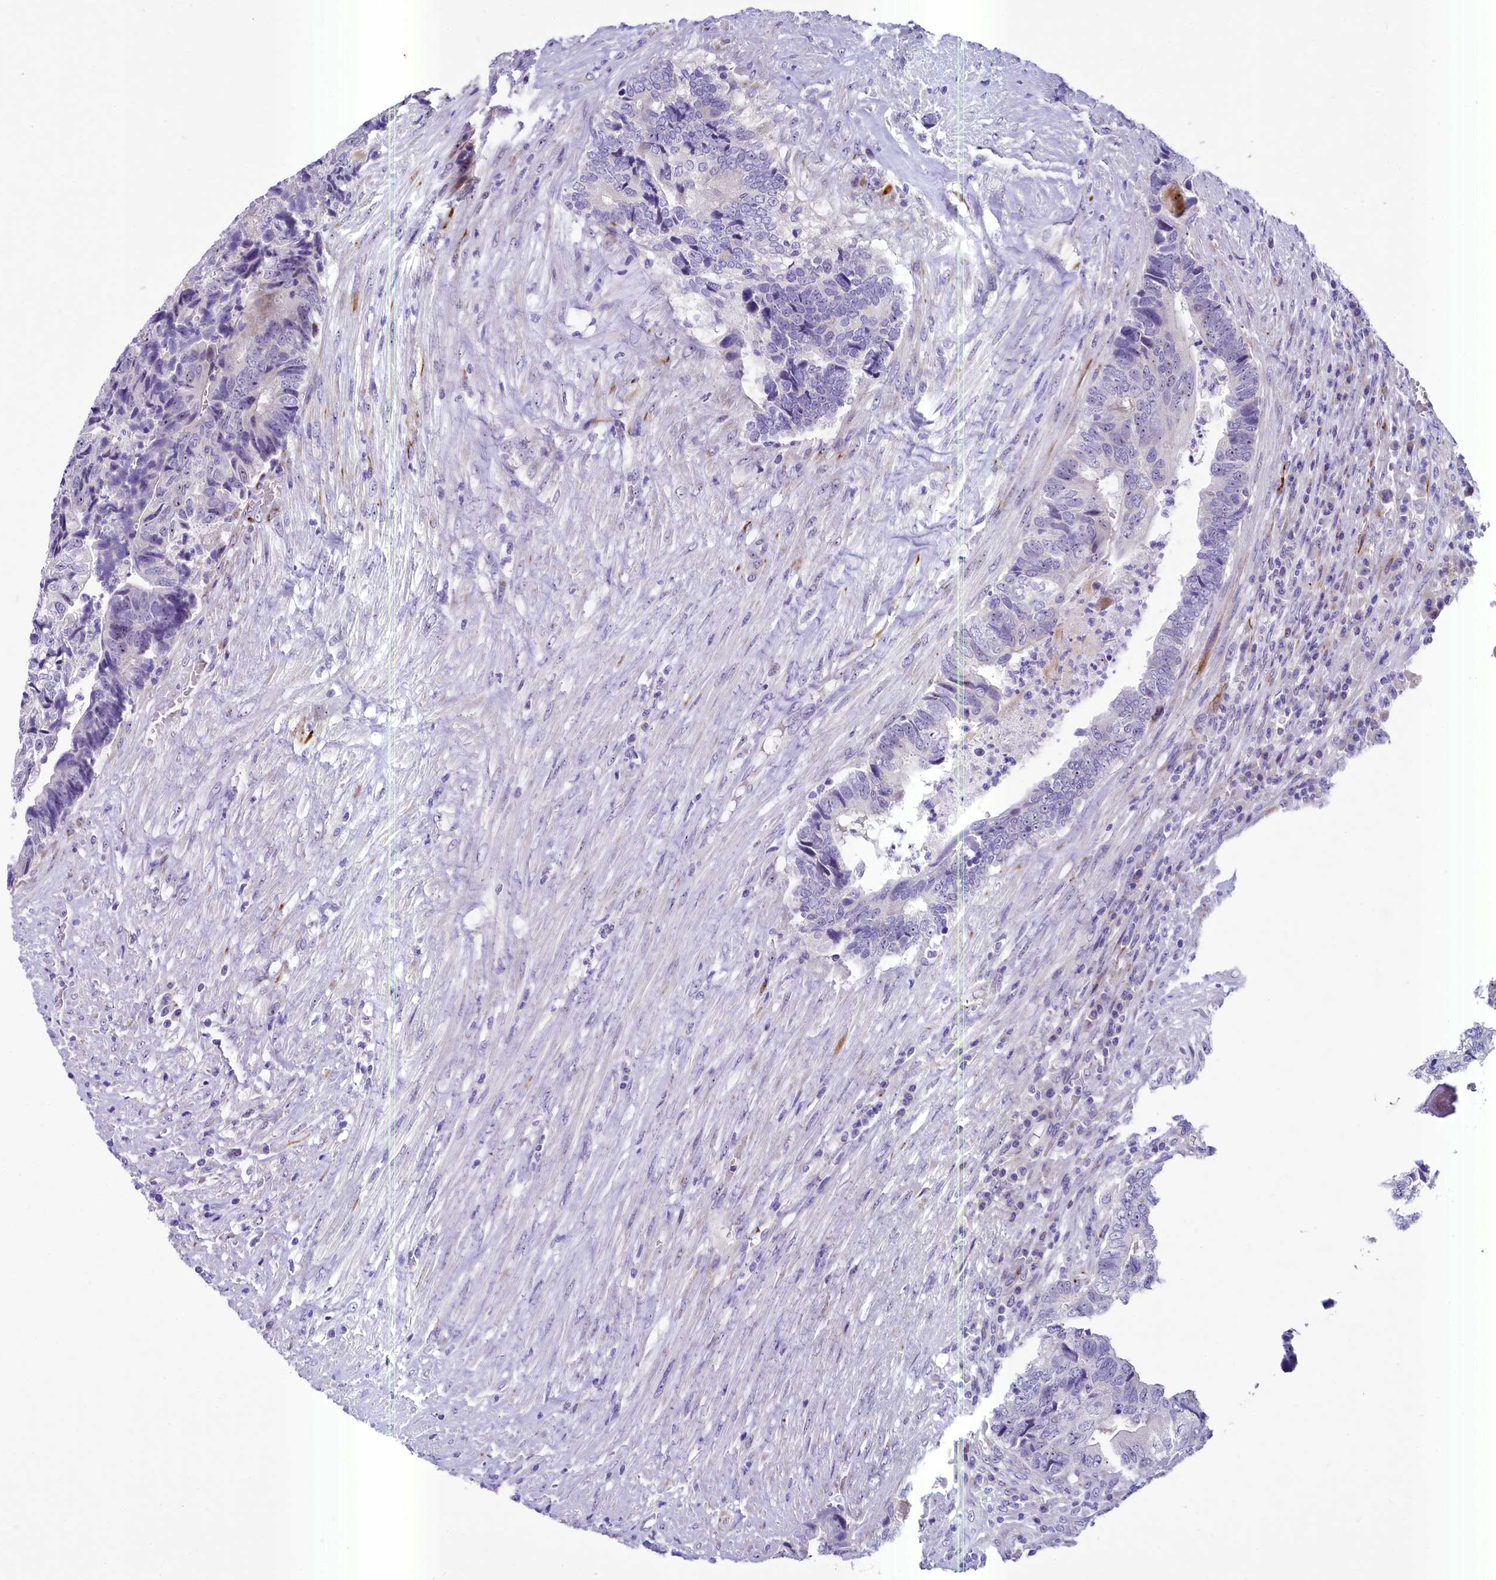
{"staining": {"intensity": "negative", "quantity": "none", "location": "none"}, "tissue": "colorectal cancer", "cell_type": "Tumor cells", "image_type": "cancer", "snomed": [{"axis": "morphology", "description": "Adenocarcinoma, NOS"}, {"axis": "topography", "description": "Colon"}], "caption": "Protein analysis of colorectal adenocarcinoma reveals no significant expression in tumor cells. Brightfield microscopy of IHC stained with DAB (brown) and hematoxylin (blue), captured at high magnification.", "gene": "SH3TC2", "patient": {"sex": "female", "age": 67}}